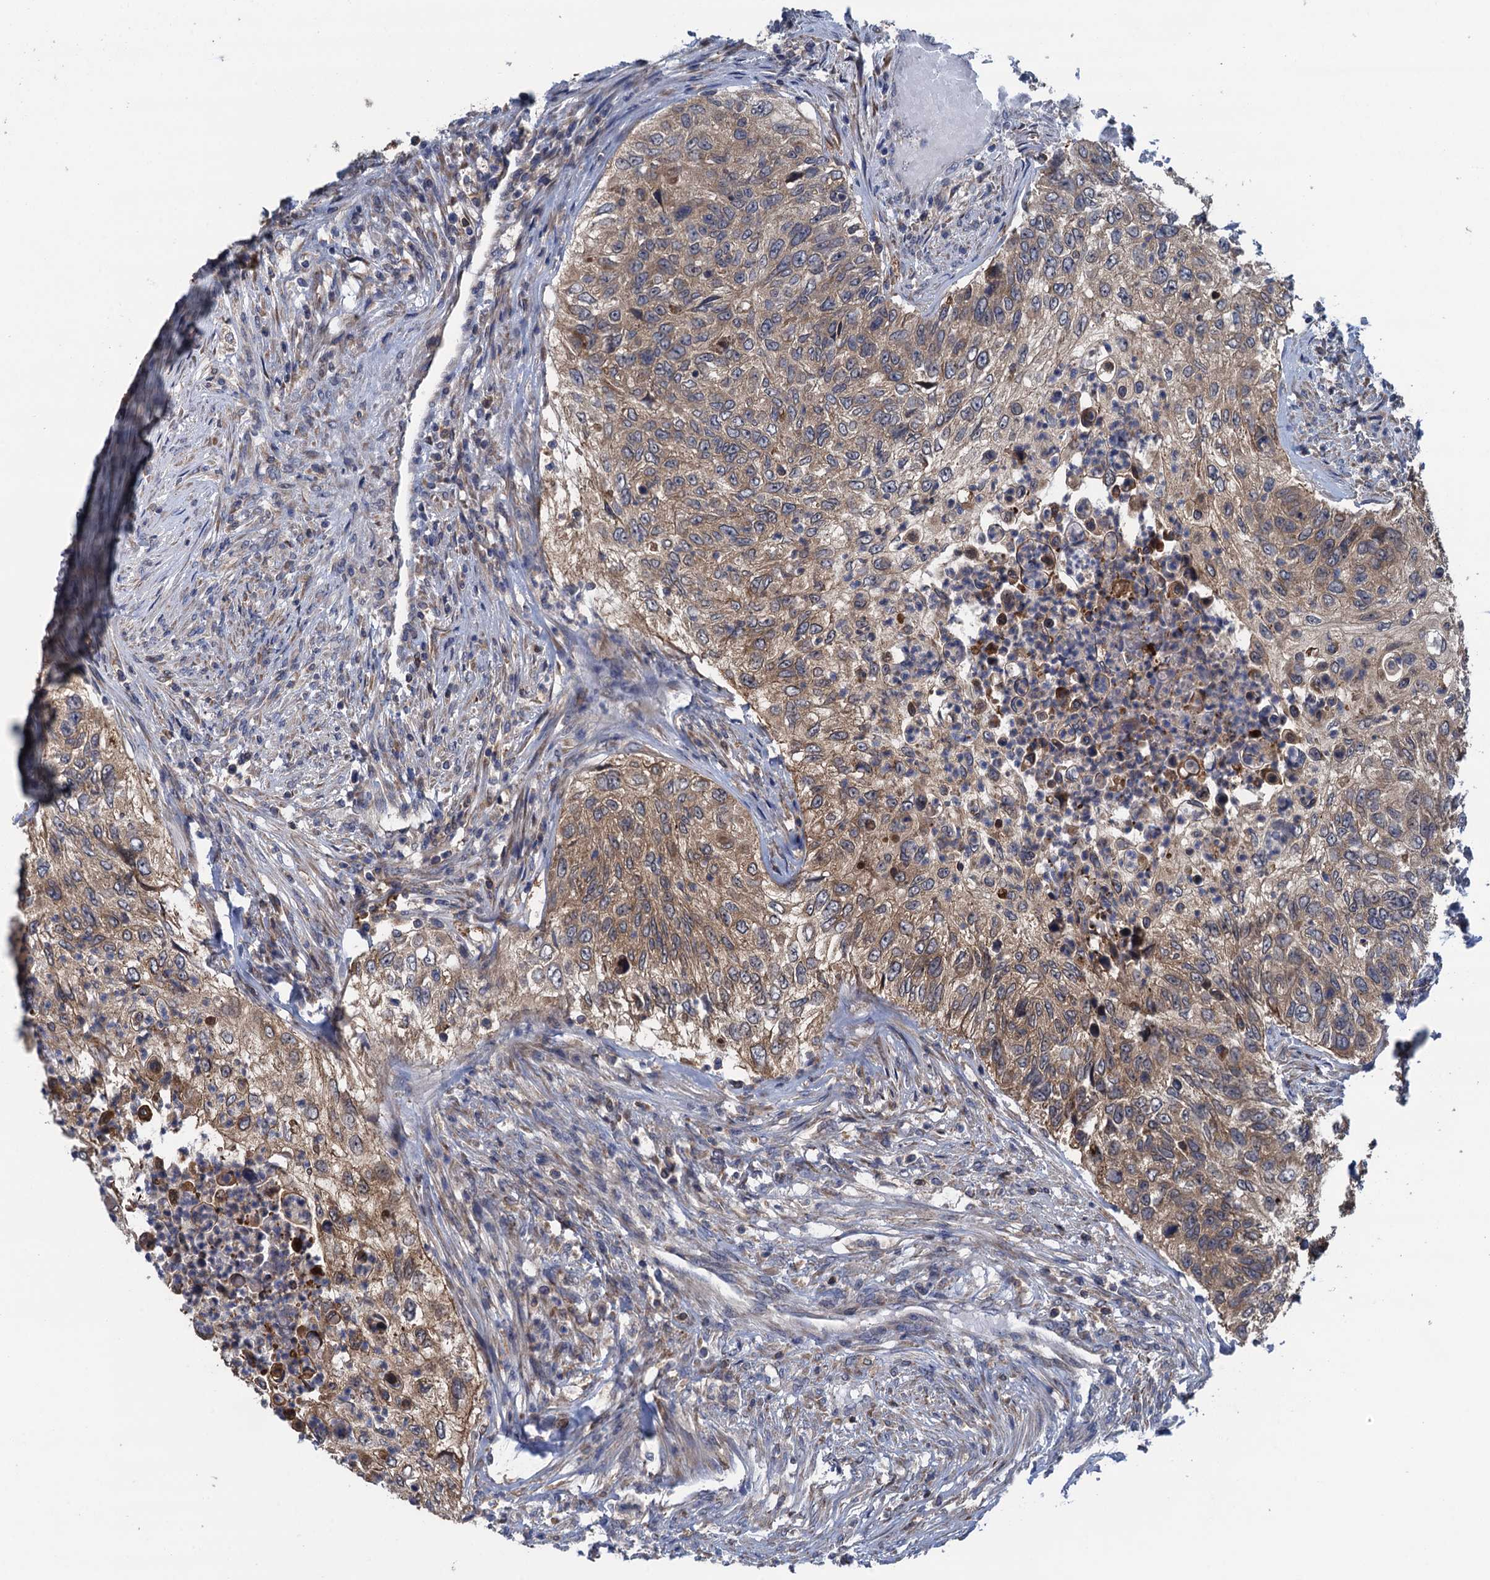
{"staining": {"intensity": "moderate", "quantity": ">75%", "location": "cytoplasmic/membranous"}, "tissue": "urothelial cancer", "cell_type": "Tumor cells", "image_type": "cancer", "snomed": [{"axis": "morphology", "description": "Urothelial carcinoma, High grade"}, {"axis": "topography", "description": "Urinary bladder"}], "caption": "This is a micrograph of immunohistochemistry staining of high-grade urothelial carcinoma, which shows moderate expression in the cytoplasmic/membranous of tumor cells.", "gene": "CNTN5", "patient": {"sex": "female", "age": 60}}